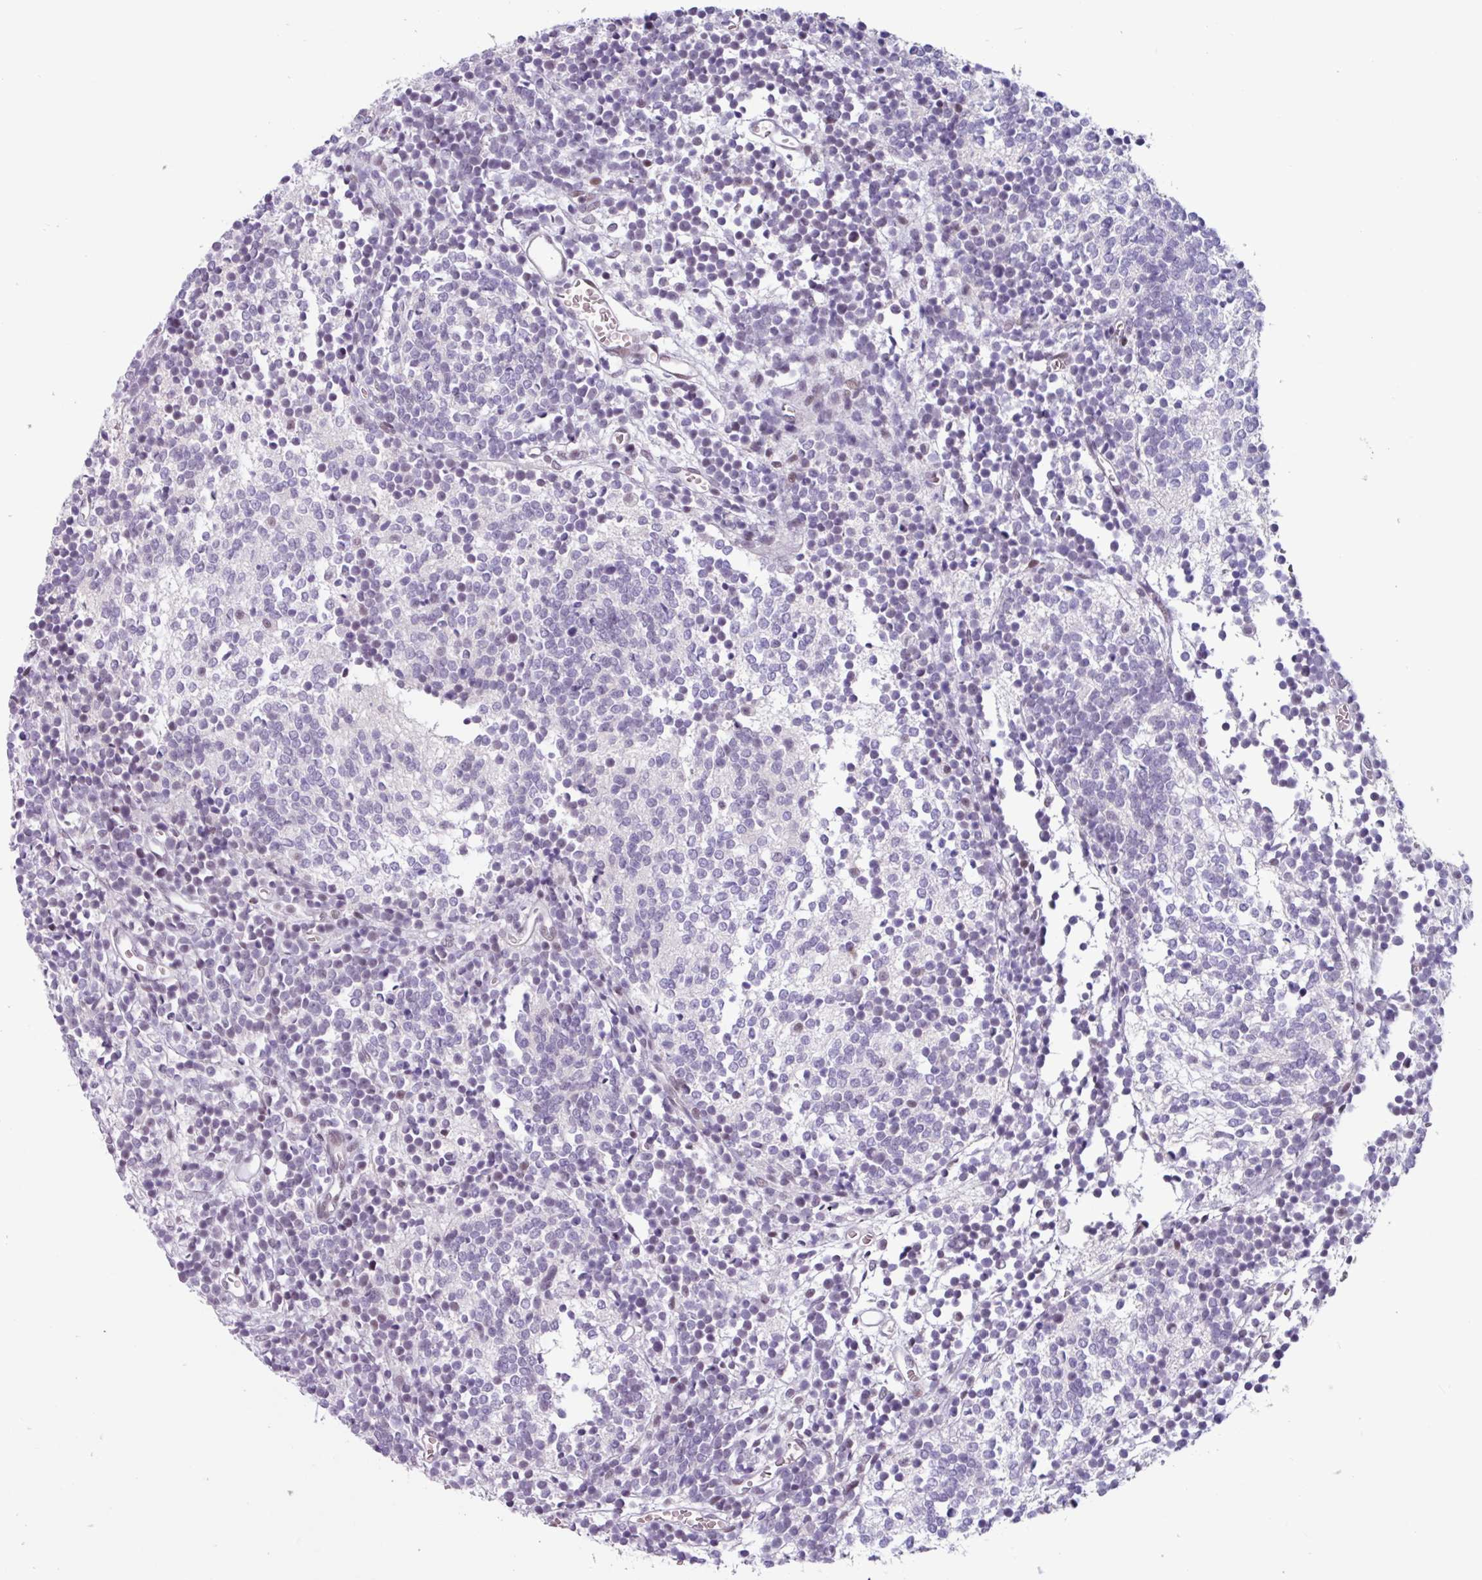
{"staining": {"intensity": "negative", "quantity": "none", "location": "none"}, "tissue": "glioma", "cell_type": "Tumor cells", "image_type": "cancer", "snomed": [{"axis": "morphology", "description": "Glioma, malignant, Low grade"}, {"axis": "topography", "description": "Brain"}], "caption": "This micrograph is of glioma stained with immunohistochemistry to label a protein in brown with the nuclei are counter-stained blue. There is no staining in tumor cells. (Brightfield microscopy of DAB immunohistochemistry at high magnification).", "gene": "ZNF575", "patient": {"sex": "female", "age": 1}}